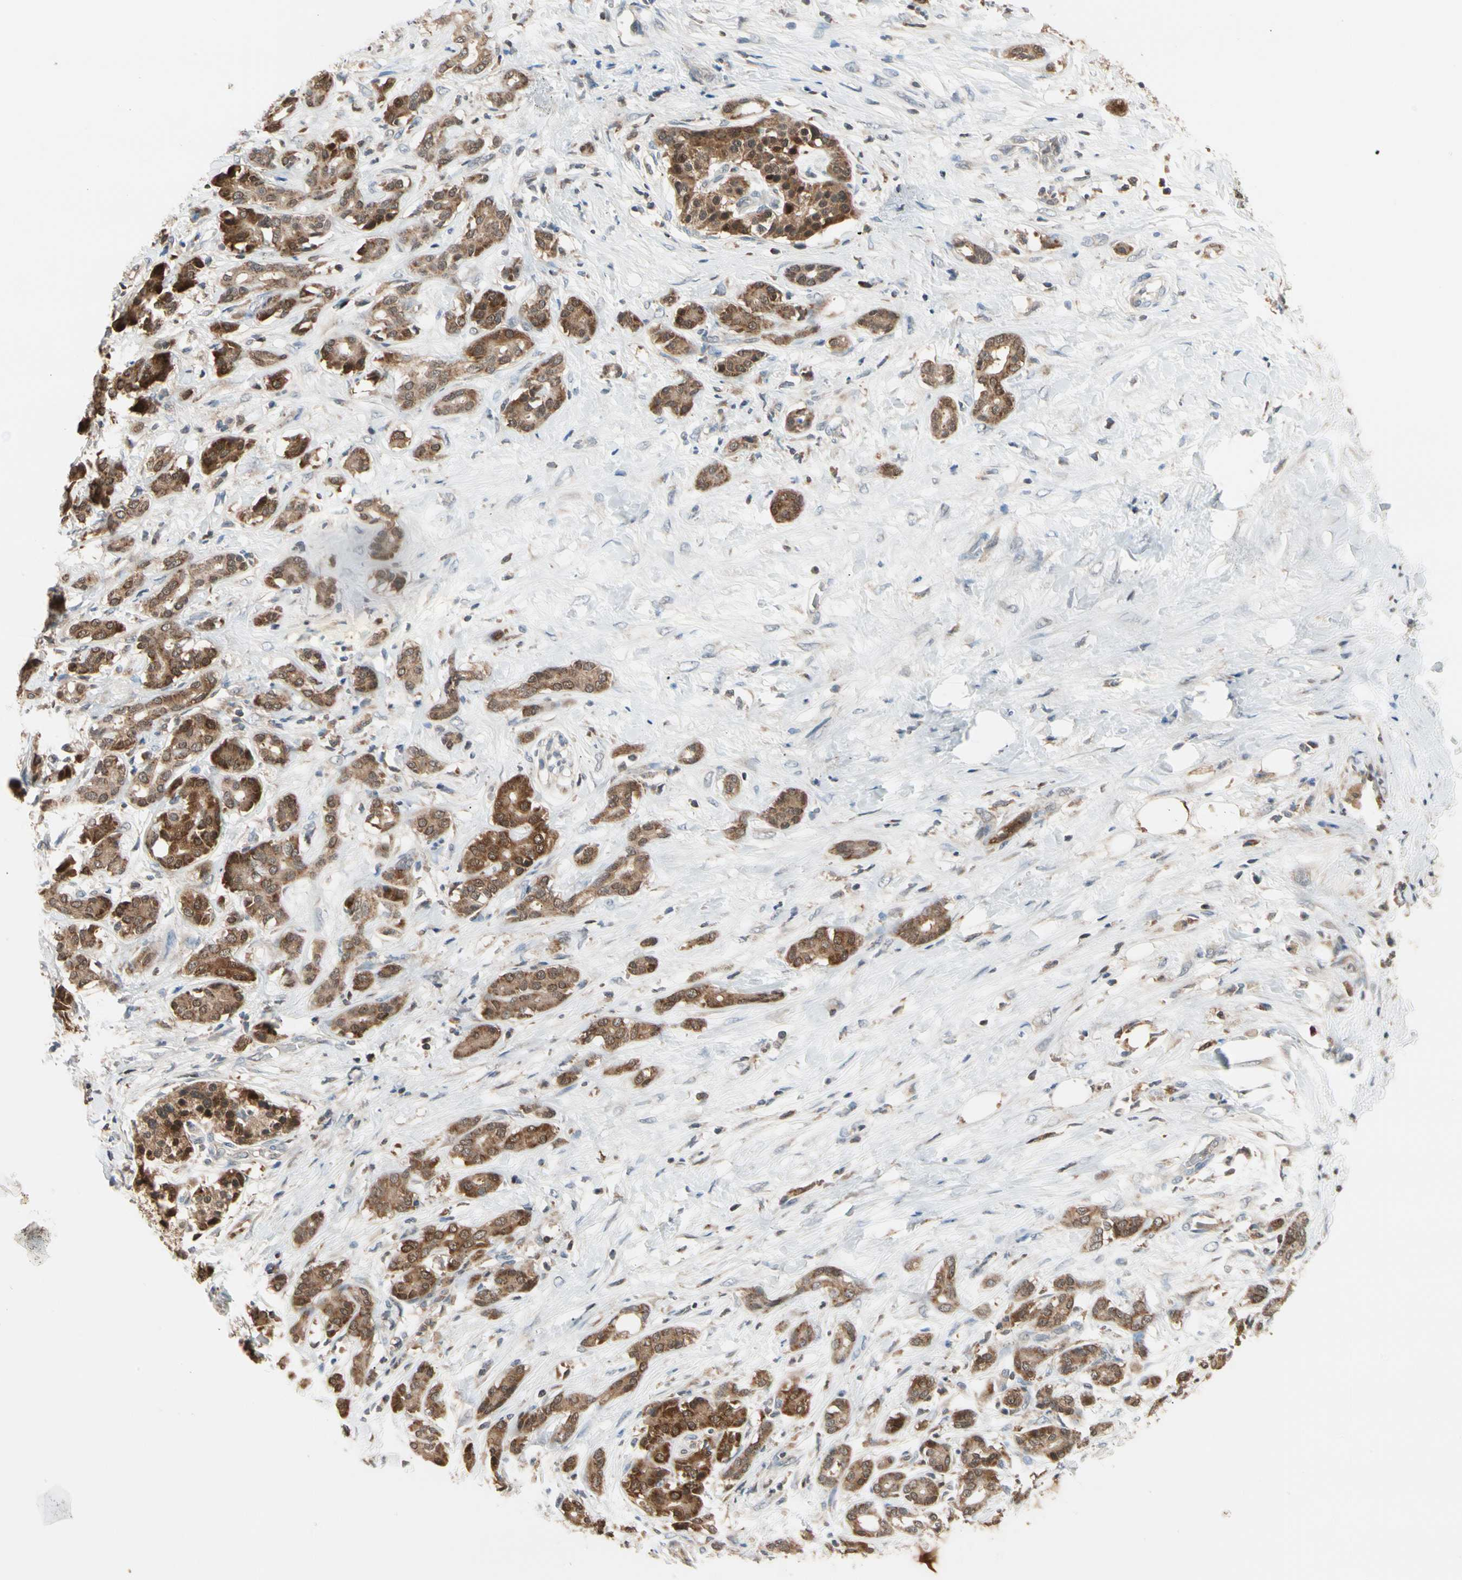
{"staining": {"intensity": "strong", "quantity": ">75%", "location": "cytoplasmic/membranous"}, "tissue": "pancreatic cancer", "cell_type": "Tumor cells", "image_type": "cancer", "snomed": [{"axis": "morphology", "description": "Adenocarcinoma, NOS"}, {"axis": "topography", "description": "Pancreas"}], "caption": "An IHC micrograph of tumor tissue is shown. Protein staining in brown shows strong cytoplasmic/membranous positivity in adenocarcinoma (pancreatic) within tumor cells.", "gene": "MTHFS", "patient": {"sex": "male", "age": 41}}